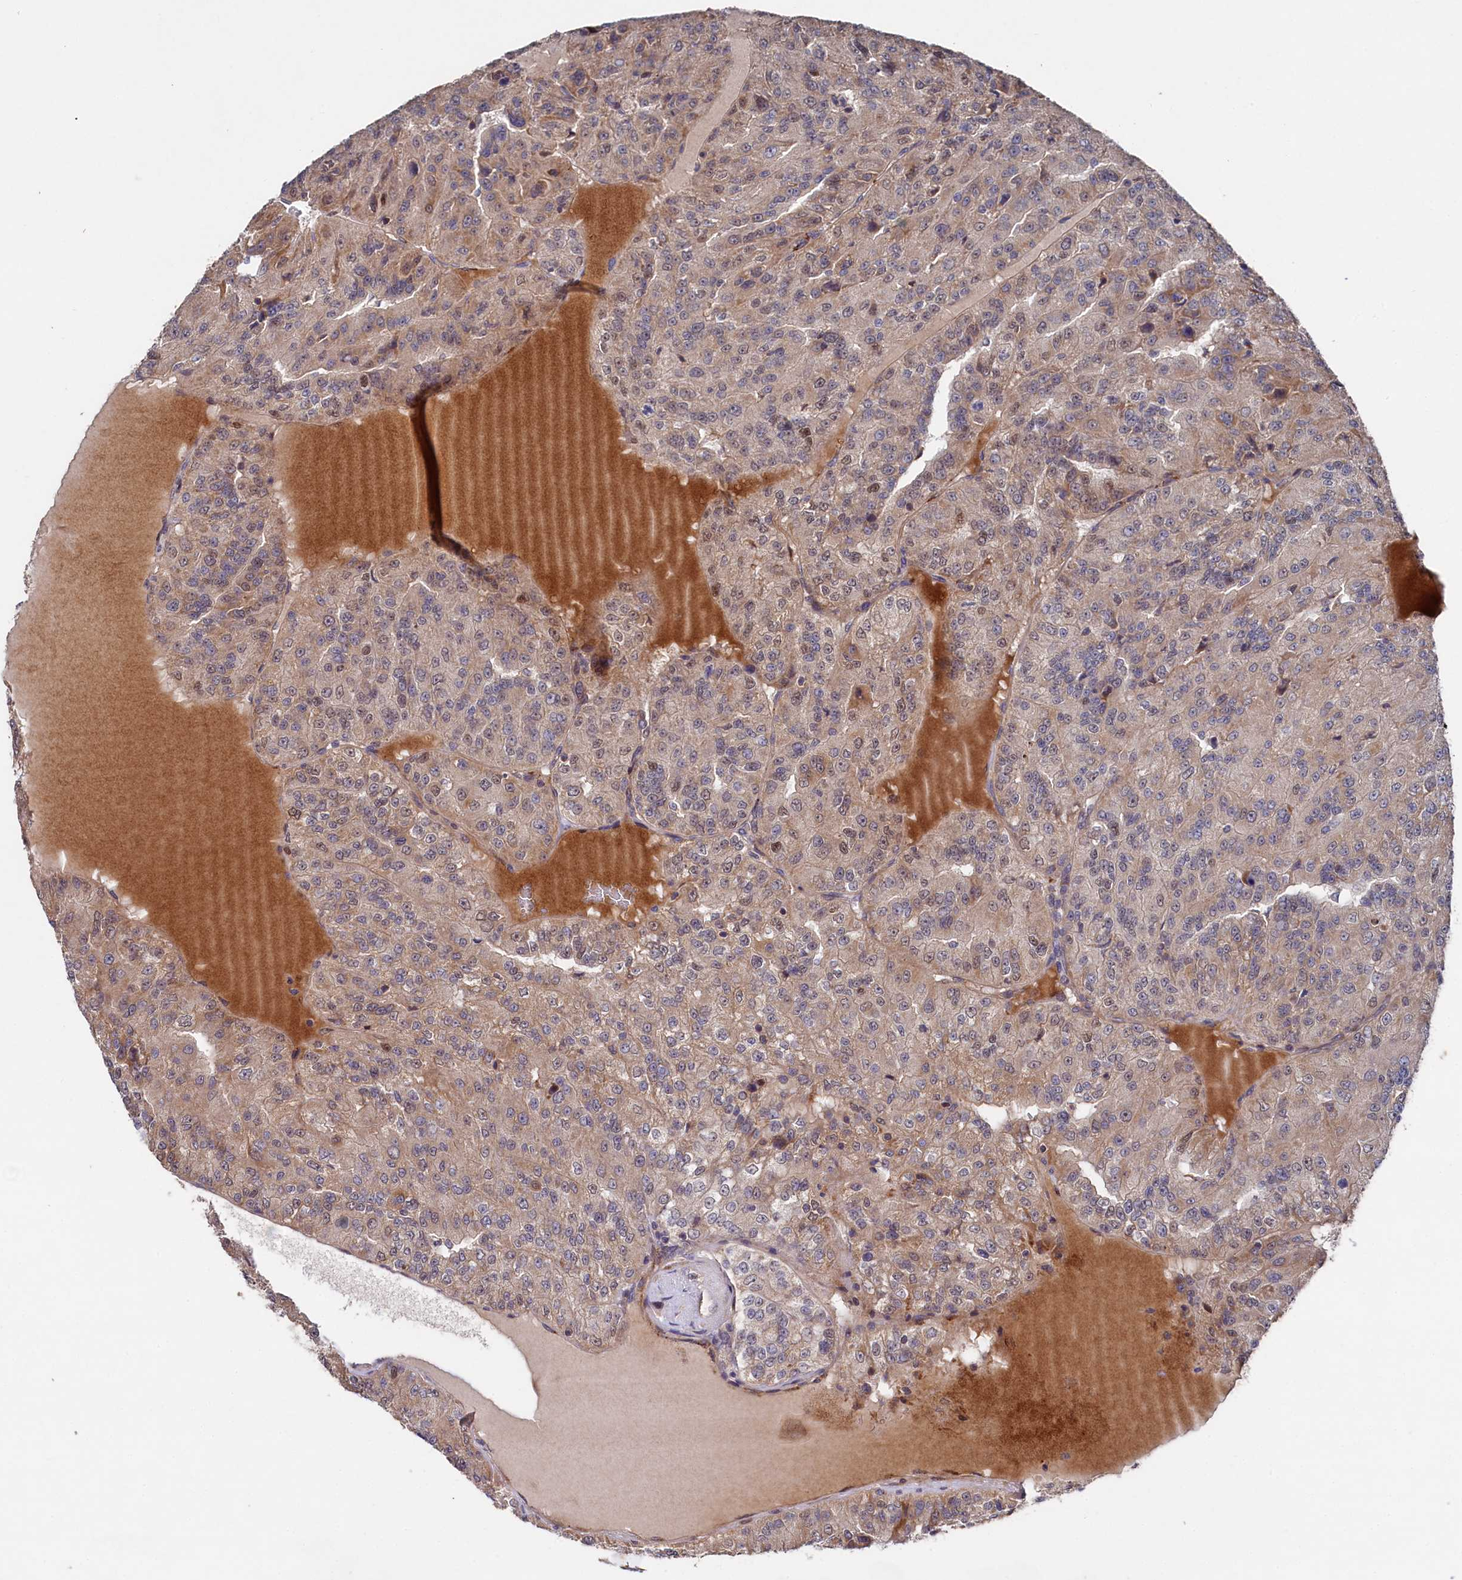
{"staining": {"intensity": "weak", "quantity": ">75%", "location": "cytoplasmic/membranous"}, "tissue": "renal cancer", "cell_type": "Tumor cells", "image_type": "cancer", "snomed": [{"axis": "morphology", "description": "Adenocarcinoma, NOS"}, {"axis": "topography", "description": "Kidney"}], "caption": "The immunohistochemical stain shows weak cytoplasmic/membranous positivity in tumor cells of renal cancer tissue.", "gene": "SUPV3L1", "patient": {"sex": "female", "age": 63}}